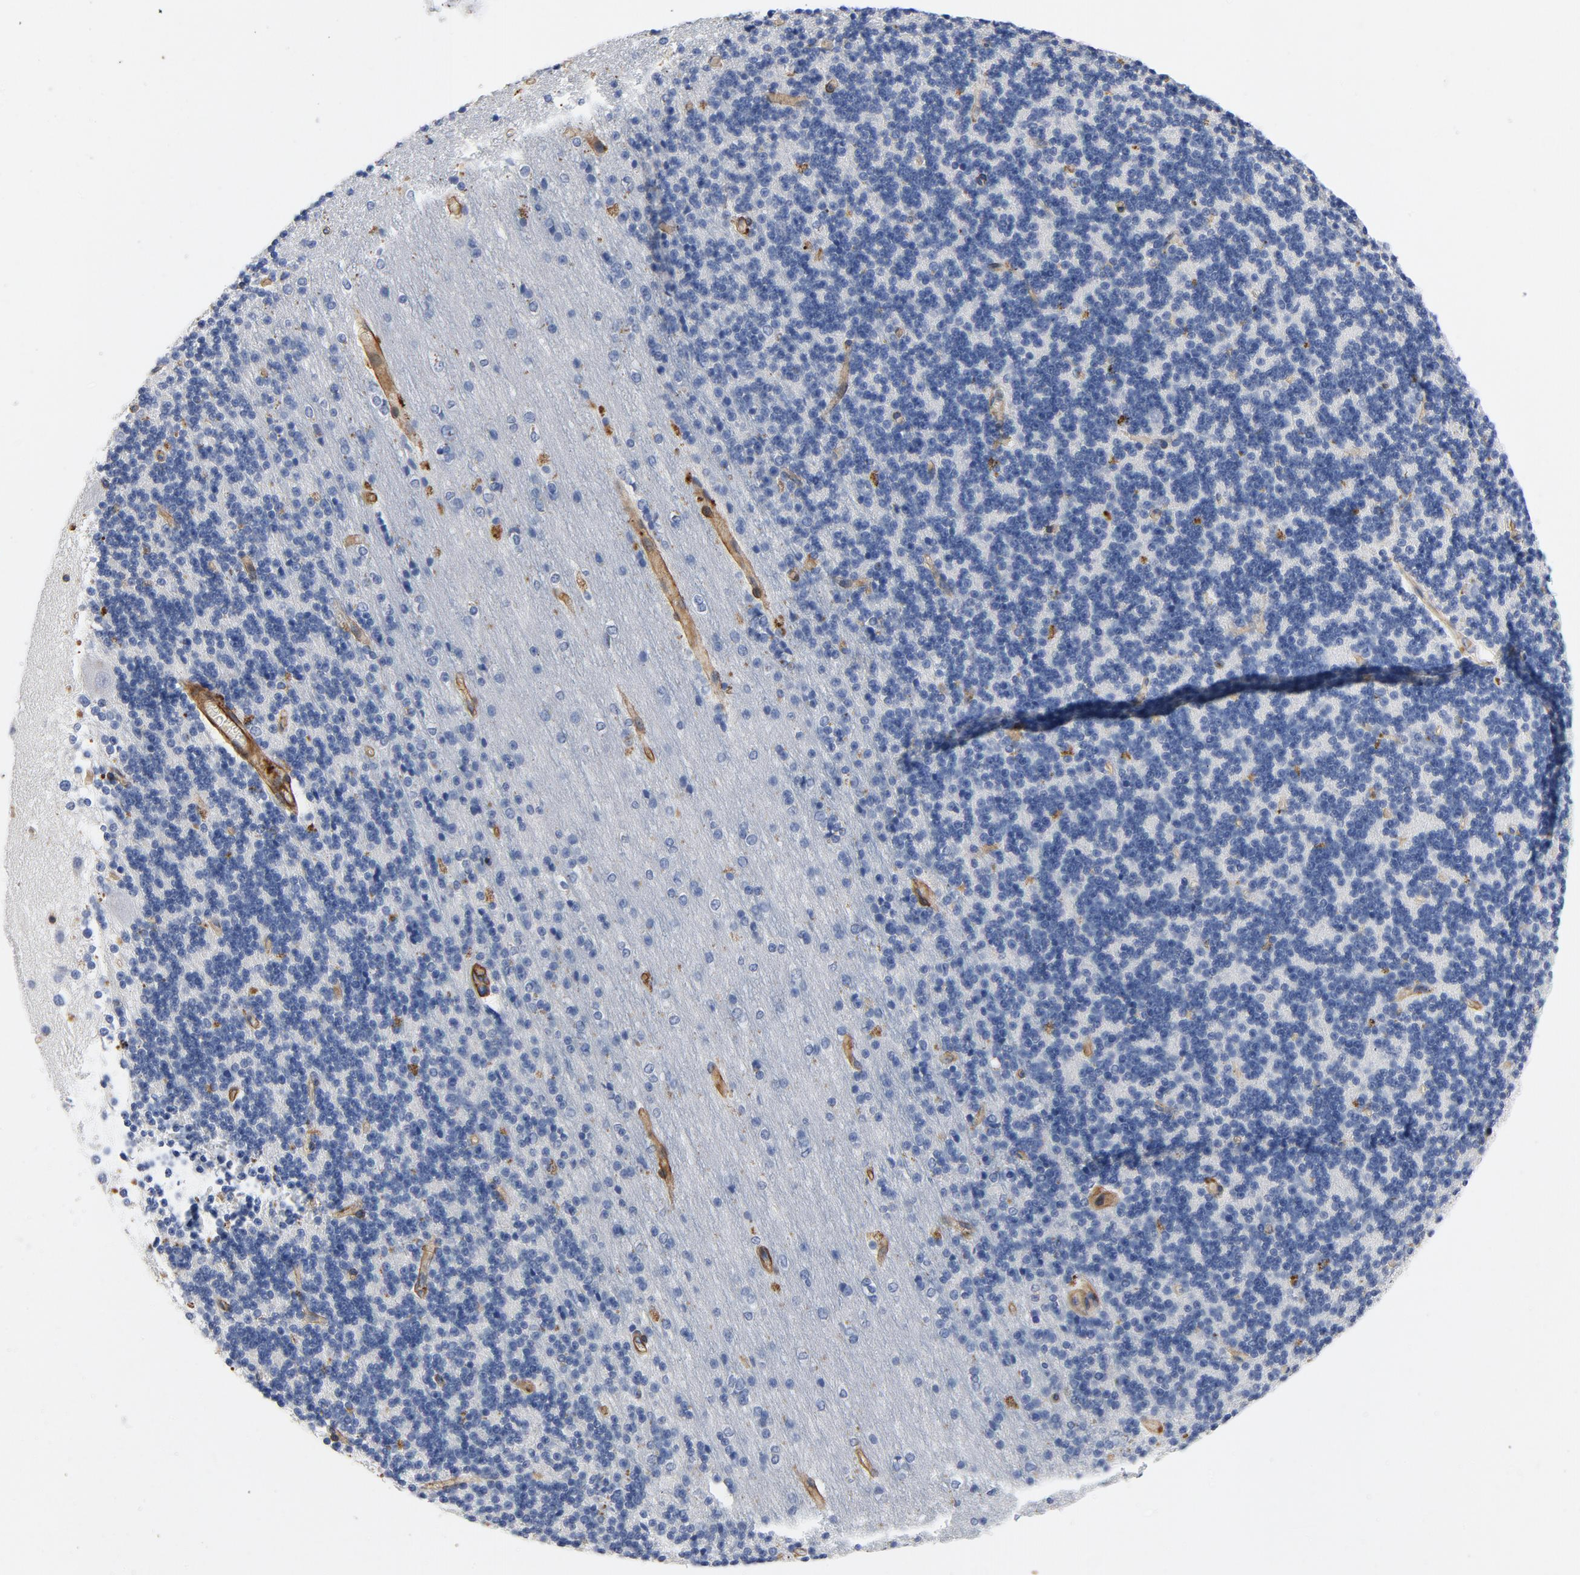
{"staining": {"intensity": "negative", "quantity": "none", "location": "none"}, "tissue": "cerebellum", "cell_type": "Cells in granular layer", "image_type": "normal", "snomed": [{"axis": "morphology", "description": "Normal tissue, NOS"}, {"axis": "topography", "description": "Cerebellum"}], "caption": "DAB immunohistochemical staining of unremarkable cerebellum shows no significant positivity in cells in granular layer.", "gene": "LAMC1", "patient": {"sex": "female", "age": 54}}